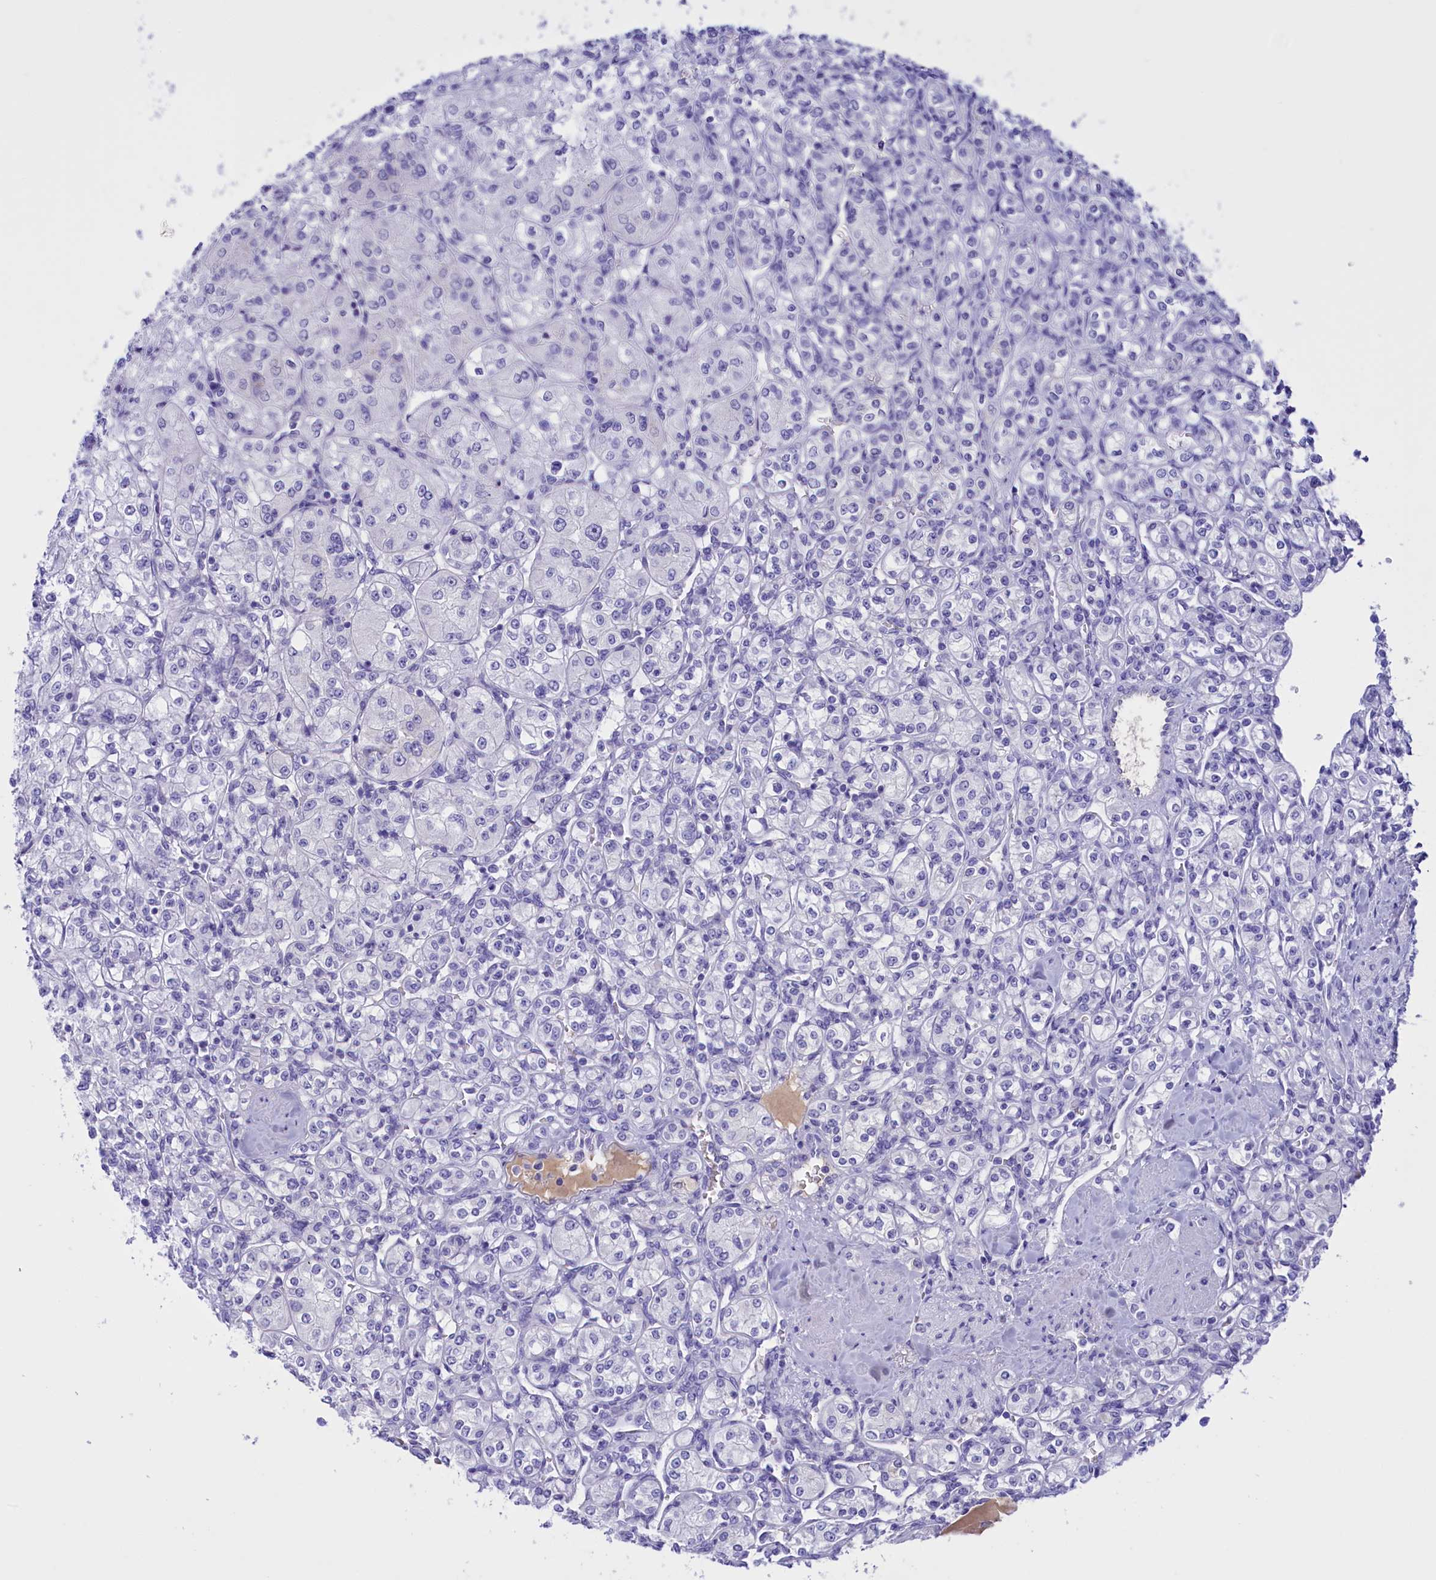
{"staining": {"intensity": "negative", "quantity": "none", "location": "none"}, "tissue": "renal cancer", "cell_type": "Tumor cells", "image_type": "cancer", "snomed": [{"axis": "morphology", "description": "Adenocarcinoma, NOS"}, {"axis": "topography", "description": "Kidney"}], "caption": "High power microscopy image of an IHC photomicrograph of renal adenocarcinoma, revealing no significant expression in tumor cells. (DAB immunohistochemistry (IHC) visualized using brightfield microscopy, high magnification).", "gene": "PROK2", "patient": {"sex": "male", "age": 77}}